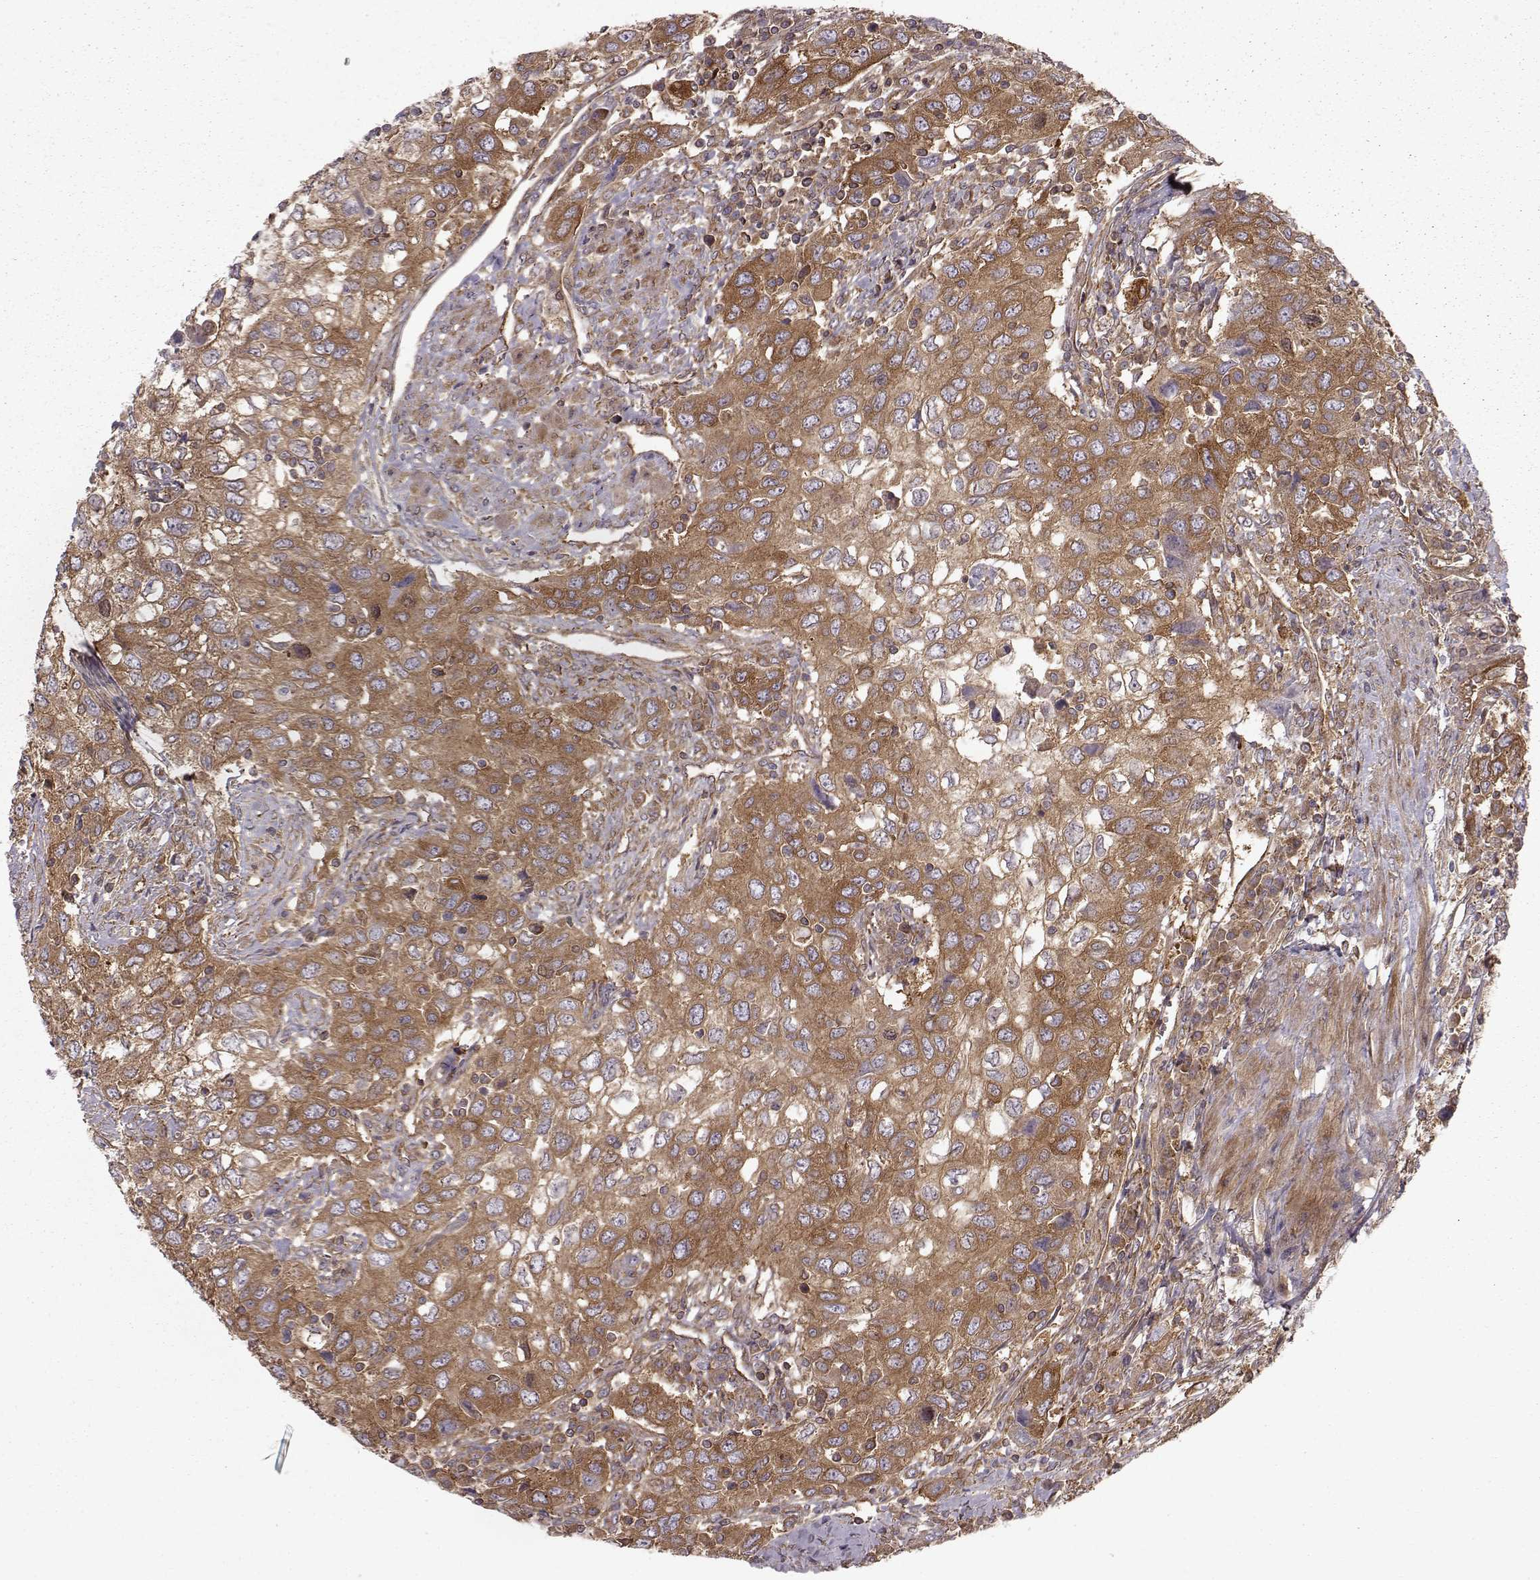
{"staining": {"intensity": "moderate", "quantity": ">75%", "location": "cytoplasmic/membranous"}, "tissue": "urothelial cancer", "cell_type": "Tumor cells", "image_type": "cancer", "snomed": [{"axis": "morphology", "description": "Urothelial carcinoma, High grade"}, {"axis": "topography", "description": "Urinary bladder"}], "caption": "Immunohistochemistry photomicrograph of human urothelial cancer stained for a protein (brown), which displays medium levels of moderate cytoplasmic/membranous expression in about >75% of tumor cells.", "gene": "RABGAP1", "patient": {"sex": "male", "age": 76}}